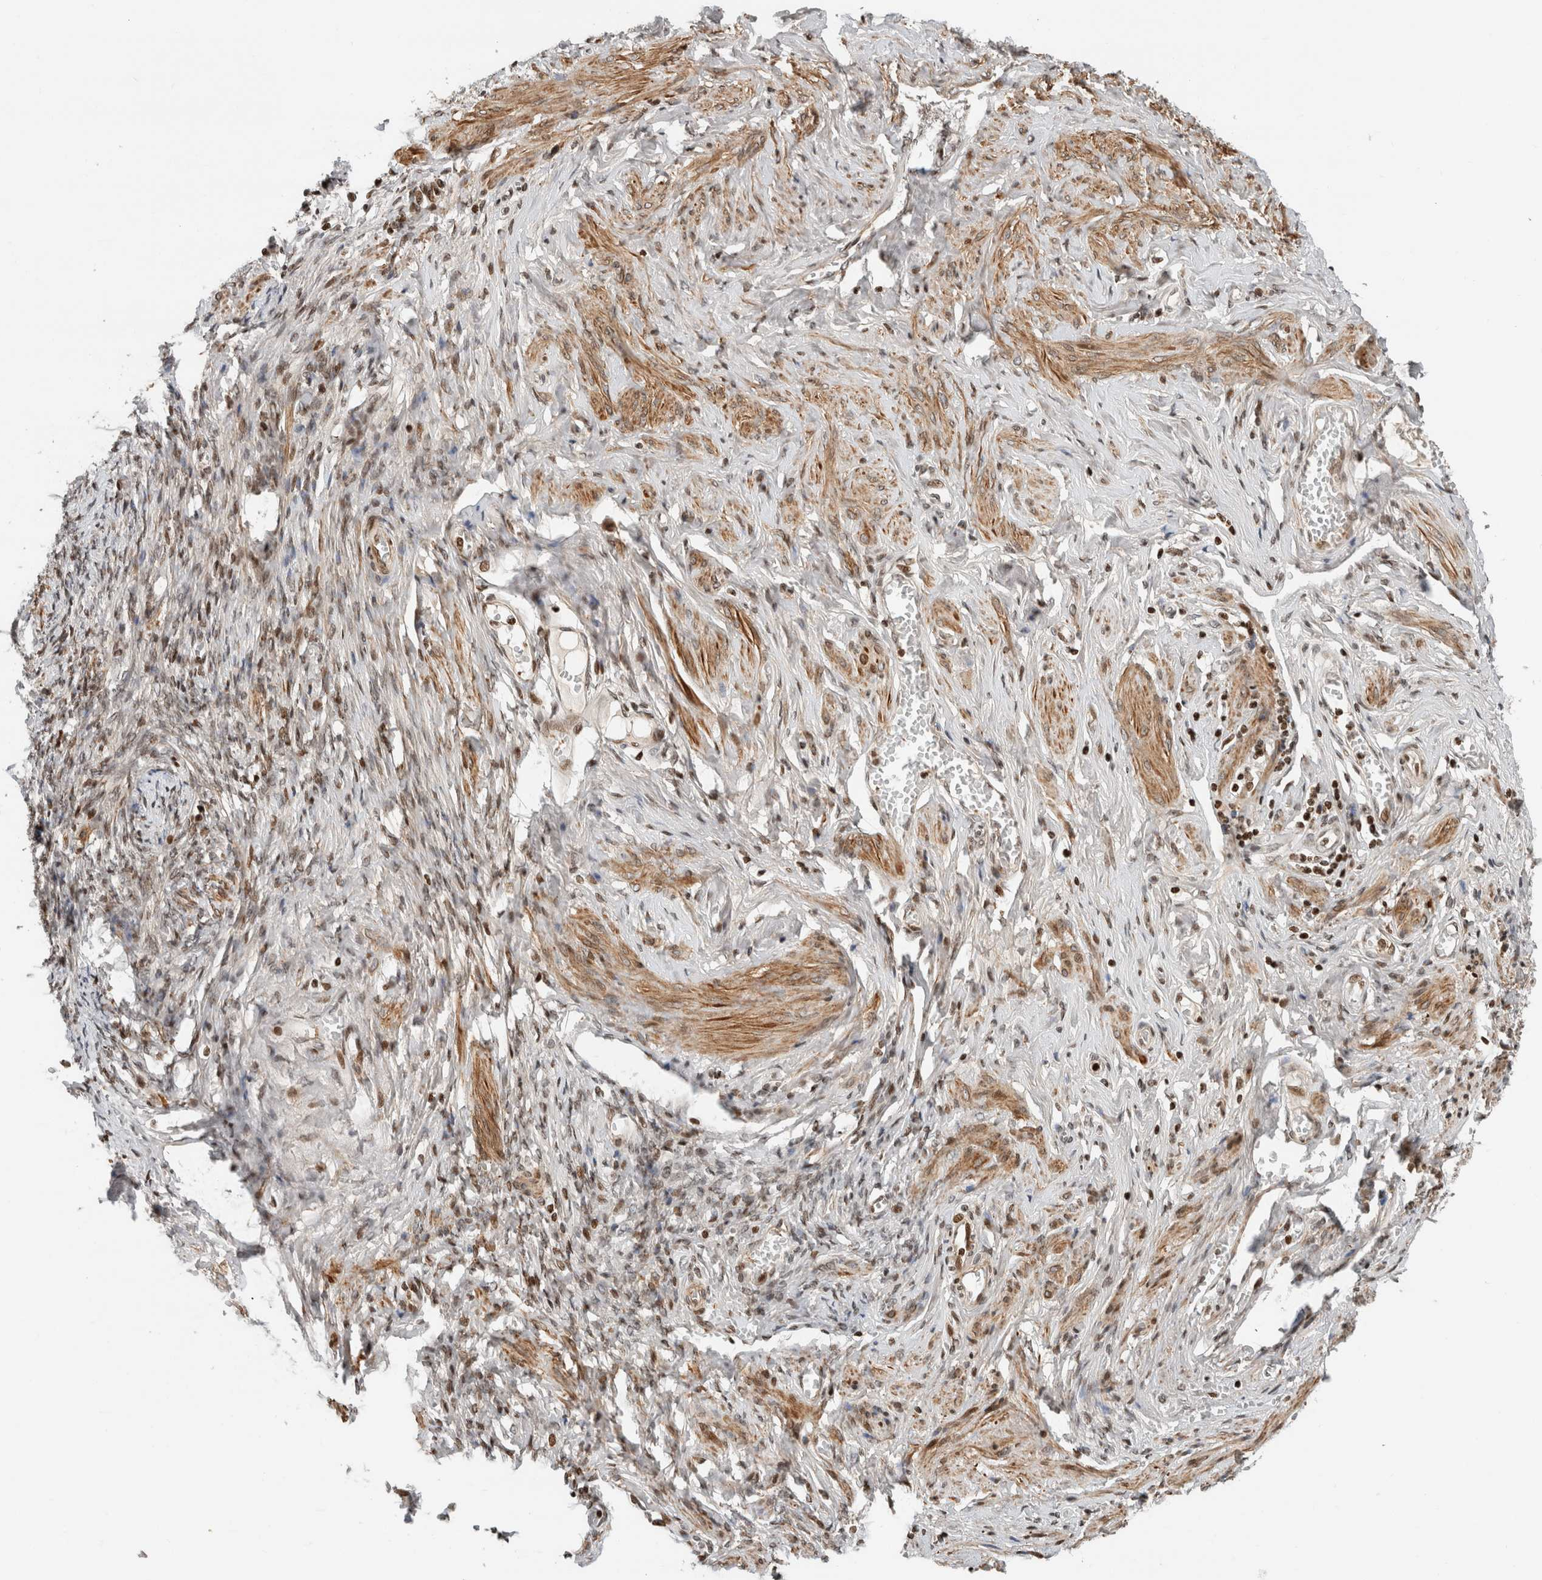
{"staining": {"intensity": "weak", "quantity": "25%-75%", "location": "nuclear"}, "tissue": "adipose tissue", "cell_type": "Adipocytes", "image_type": "normal", "snomed": [{"axis": "morphology", "description": "Normal tissue, NOS"}, {"axis": "topography", "description": "Vascular tissue"}, {"axis": "topography", "description": "Fallopian tube"}, {"axis": "topography", "description": "Ovary"}], "caption": "Protein expression analysis of normal adipose tissue reveals weak nuclear expression in about 25%-75% of adipocytes.", "gene": "GINS4", "patient": {"sex": "female", "age": 67}}